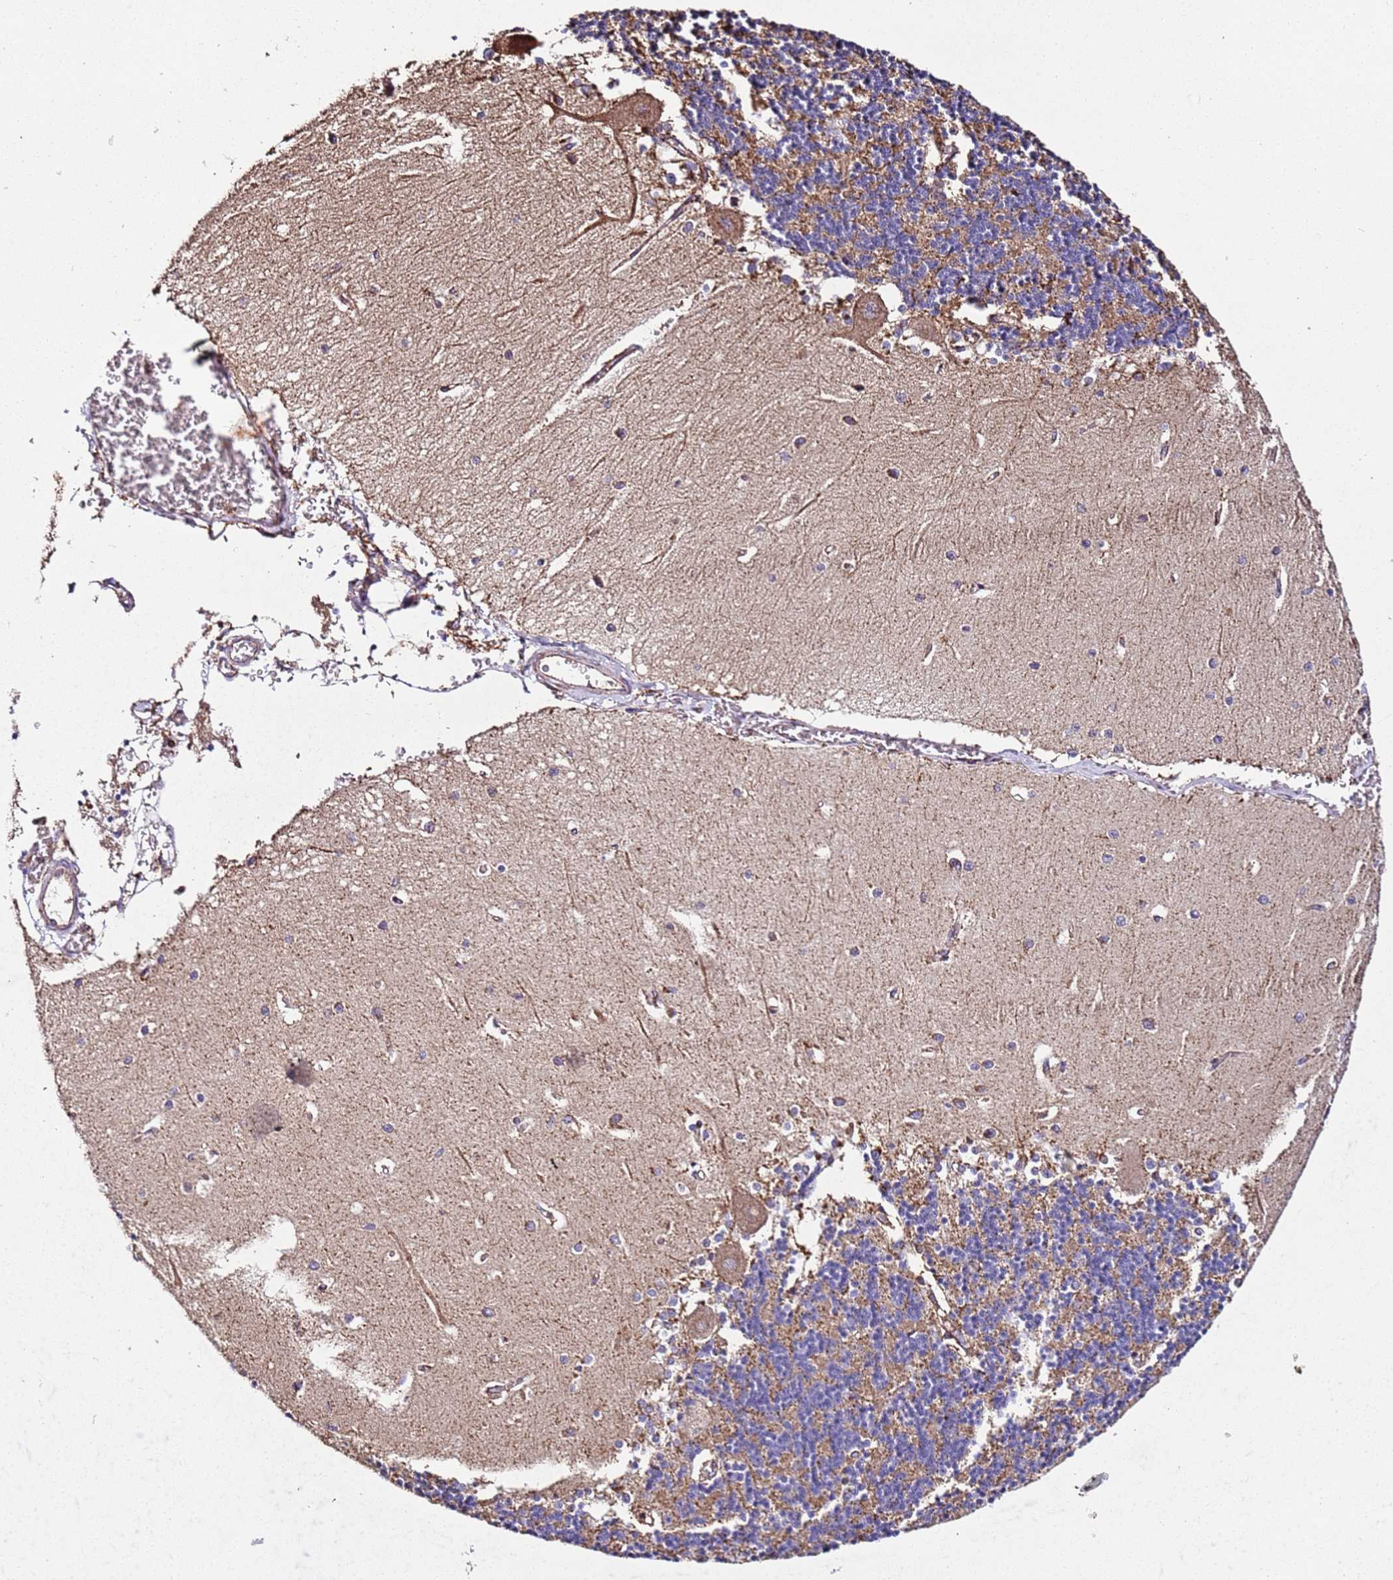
{"staining": {"intensity": "moderate", "quantity": "25%-75%", "location": "cytoplasmic/membranous"}, "tissue": "cerebellum", "cell_type": "Cells in granular layer", "image_type": "normal", "snomed": [{"axis": "morphology", "description": "Normal tissue, NOS"}, {"axis": "topography", "description": "Cerebellum"}], "caption": "A brown stain shows moderate cytoplasmic/membranous staining of a protein in cells in granular layer of benign human cerebellum. Ihc stains the protein in brown and the nuclei are stained blue.", "gene": "RMND5A", "patient": {"sex": "male", "age": 37}}